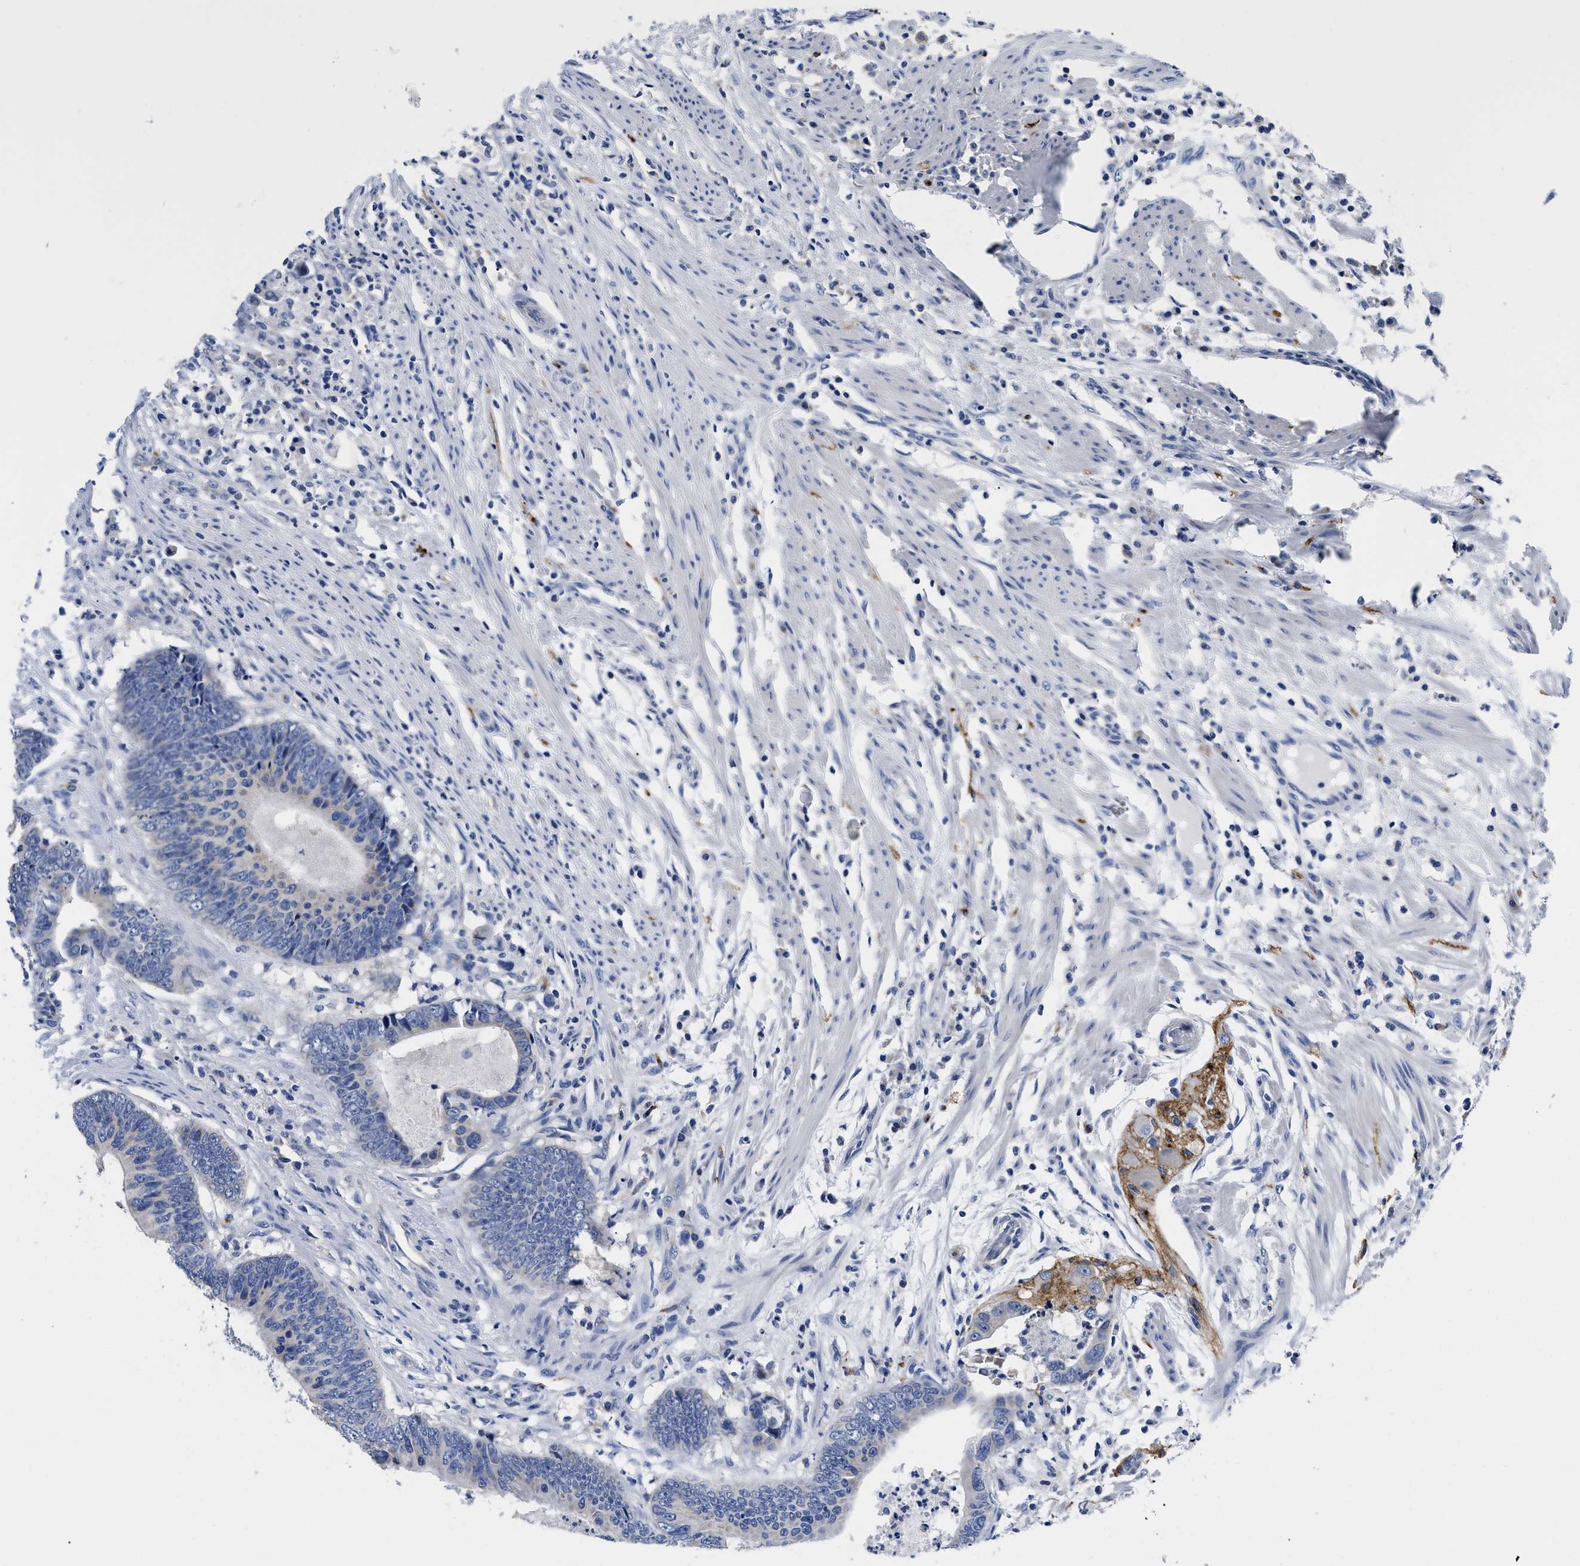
{"staining": {"intensity": "negative", "quantity": "none", "location": "none"}, "tissue": "colorectal cancer", "cell_type": "Tumor cells", "image_type": "cancer", "snomed": [{"axis": "morphology", "description": "Adenocarcinoma, NOS"}, {"axis": "topography", "description": "Colon"}], "caption": "Tumor cells show no significant protein staining in adenocarcinoma (colorectal).", "gene": "SLC35F1", "patient": {"sex": "male", "age": 56}}